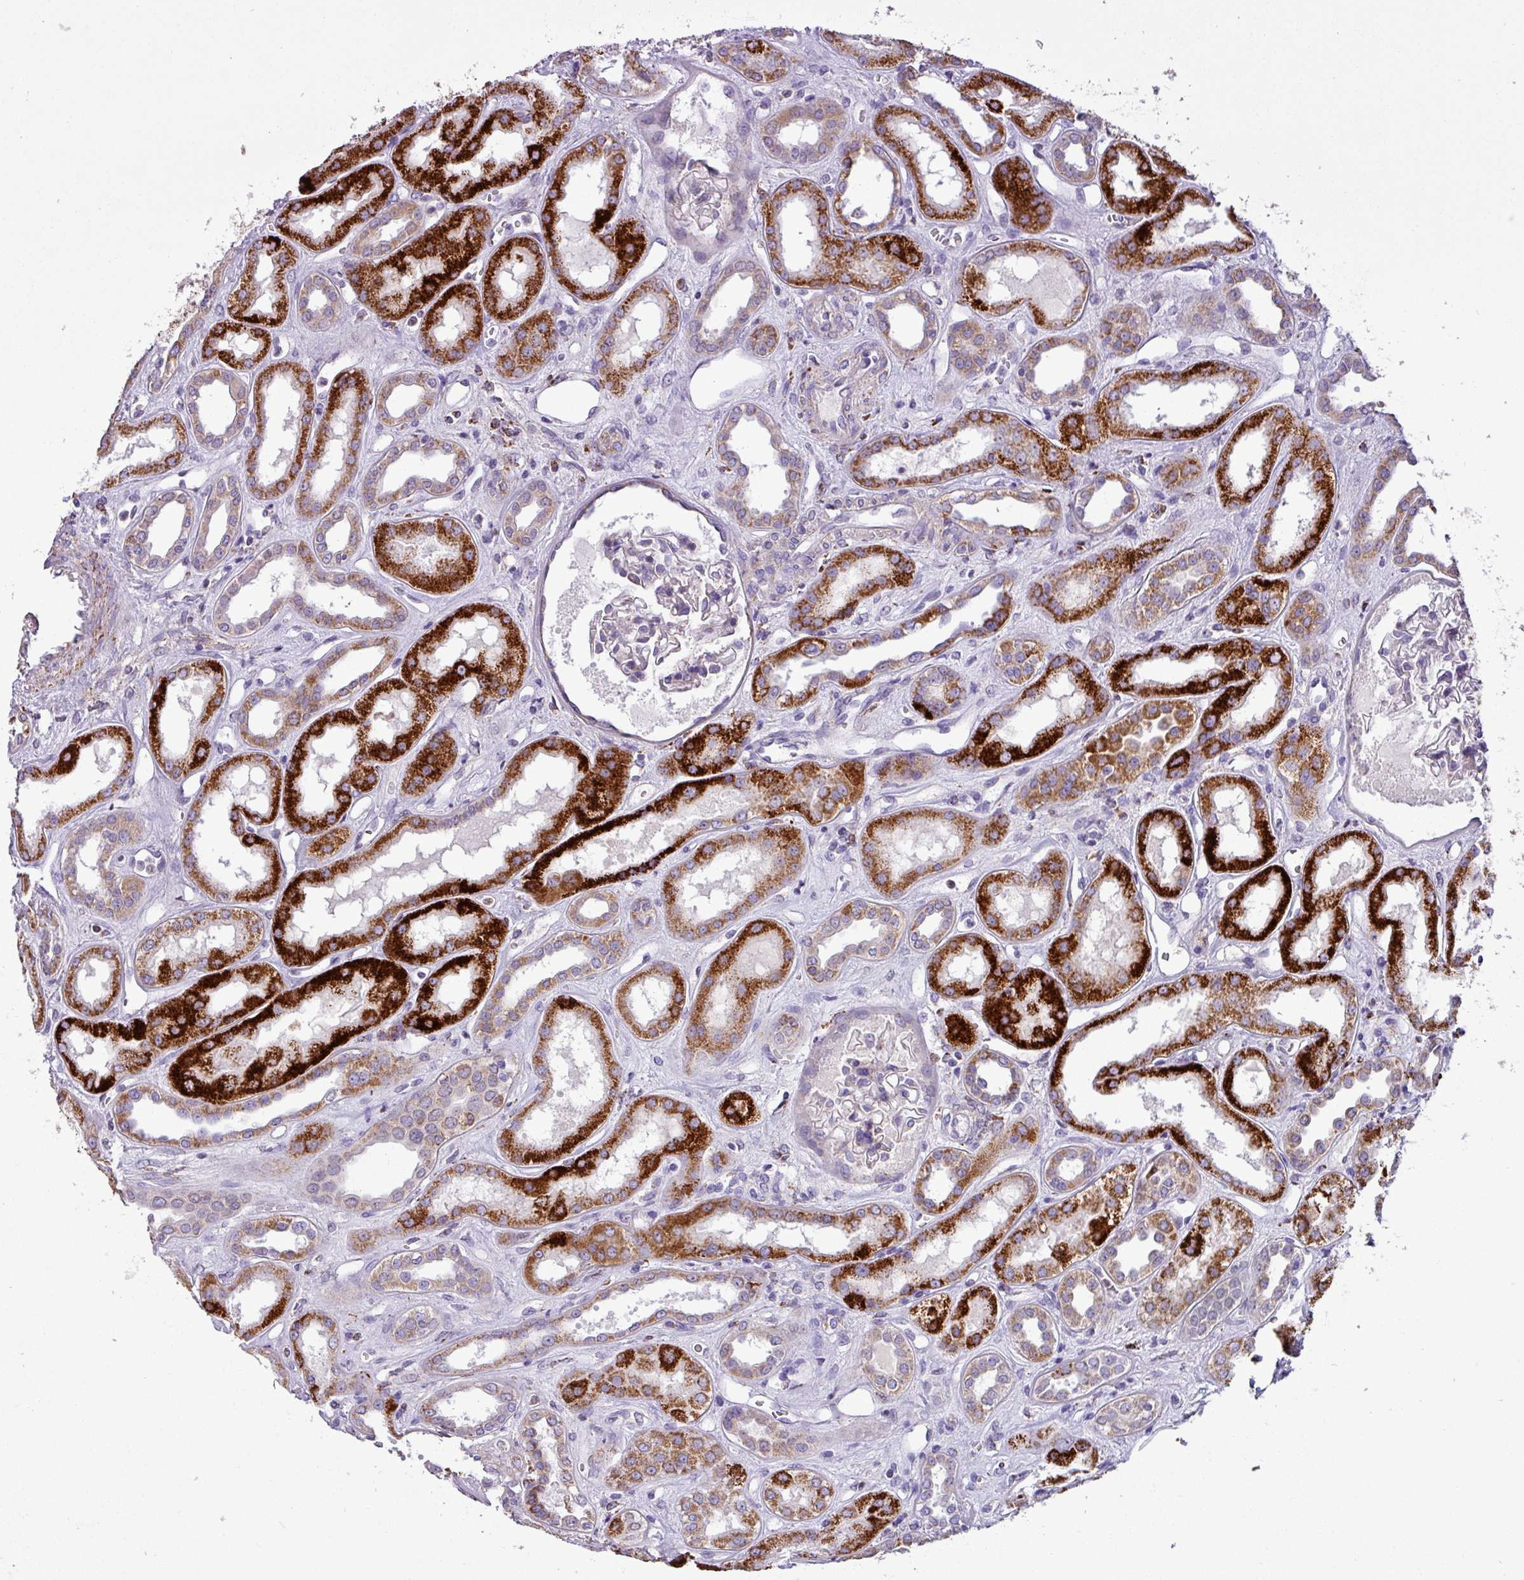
{"staining": {"intensity": "weak", "quantity": "<25%", "location": "cytoplasmic/membranous"}, "tissue": "kidney", "cell_type": "Cells in glomeruli", "image_type": "normal", "snomed": [{"axis": "morphology", "description": "Normal tissue, NOS"}, {"axis": "topography", "description": "Kidney"}], "caption": "This histopathology image is of benign kidney stained with IHC to label a protein in brown with the nuclei are counter-stained blue. There is no expression in cells in glomeruli.", "gene": "ZNF667", "patient": {"sex": "male", "age": 59}}